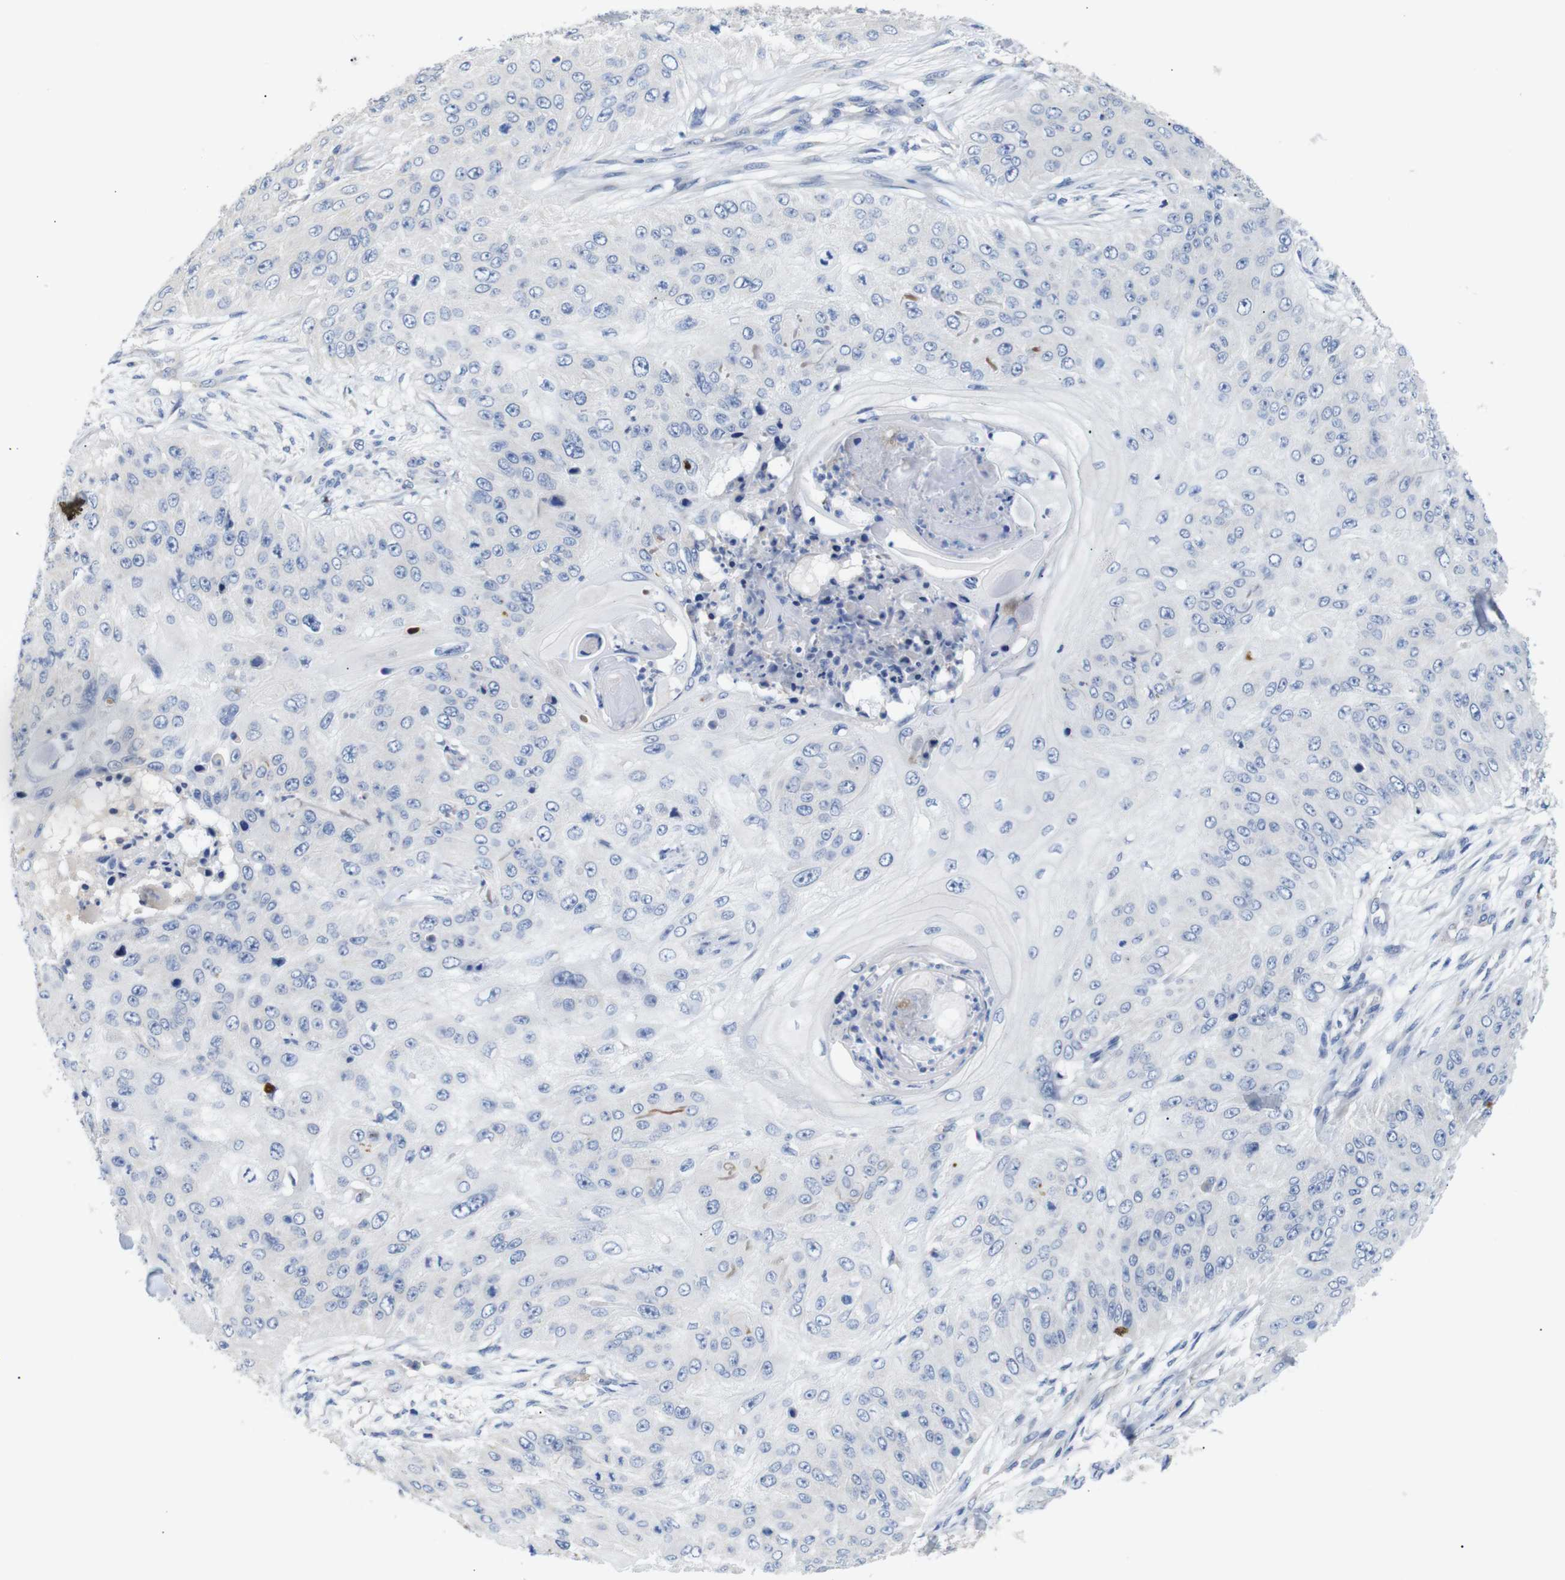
{"staining": {"intensity": "negative", "quantity": "none", "location": "none"}, "tissue": "skin cancer", "cell_type": "Tumor cells", "image_type": "cancer", "snomed": [{"axis": "morphology", "description": "Squamous cell carcinoma, NOS"}, {"axis": "topography", "description": "Skin"}], "caption": "Immunohistochemistry (IHC) histopathology image of neoplastic tissue: skin squamous cell carcinoma stained with DAB (3,3'-diaminobenzidine) demonstrates no significant protein expression in tumor cells.", "gene": "ALOX15", "patient": {"sex": "female", "age": 80}}